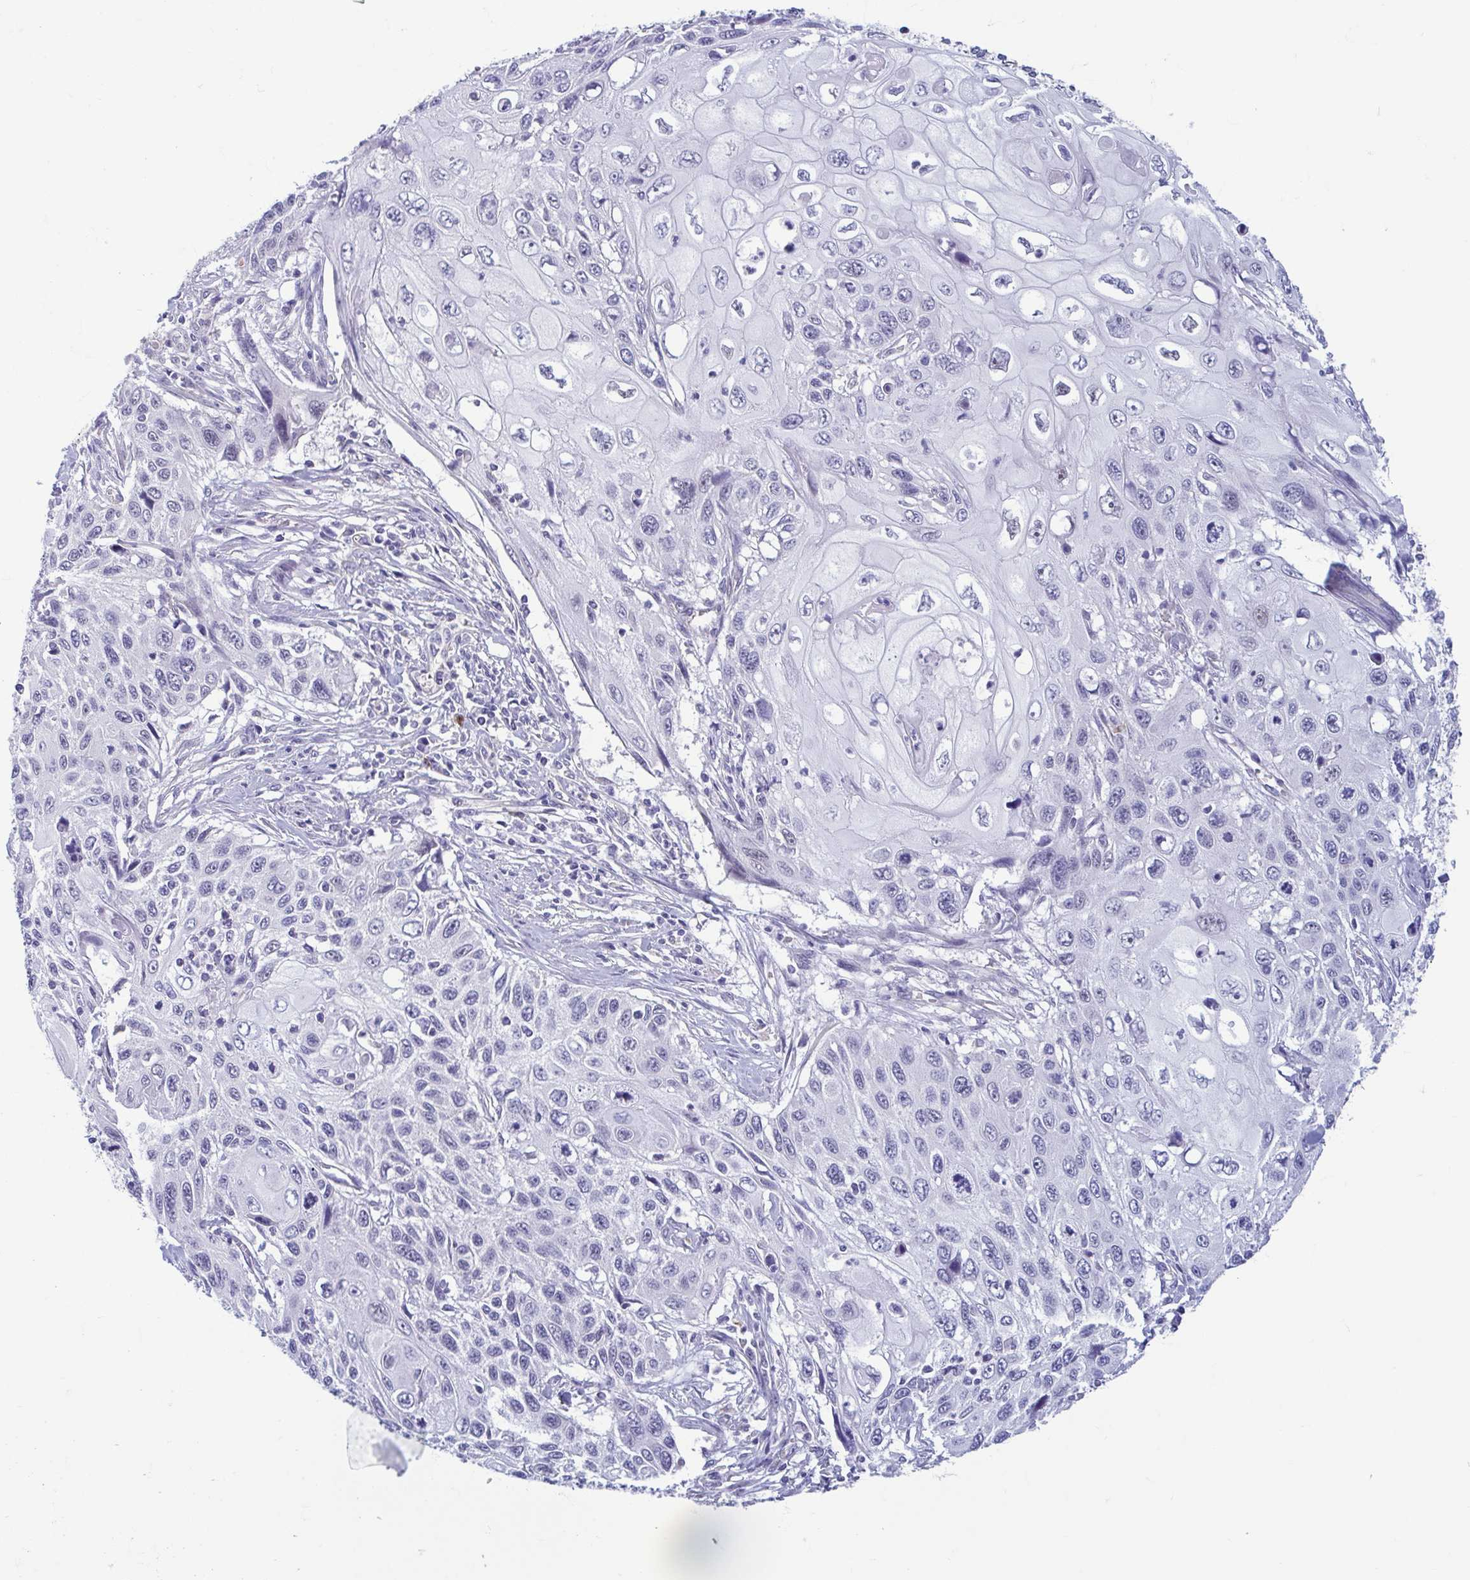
{"staining": {"intensity": "negative", "quantity": "none", "location": "none"}, "tissue": "cervical cancer", "cell_type": "Tumor cells", "image_type": "cancer", "snomed": [{"axis": "morphology", "description": "Squamous cell carcinoma, NOS"}, {"axis": "topography", "description": "Cervix"}], "caption": "IHC photomicrograph of neoplastic tissue: human squamous cell carcinoma (cervical) stained with DAB shows no significant protein expression in tumor cells.", "gene": "MORC4", "patient": {"sex": "female", "age": 70}}